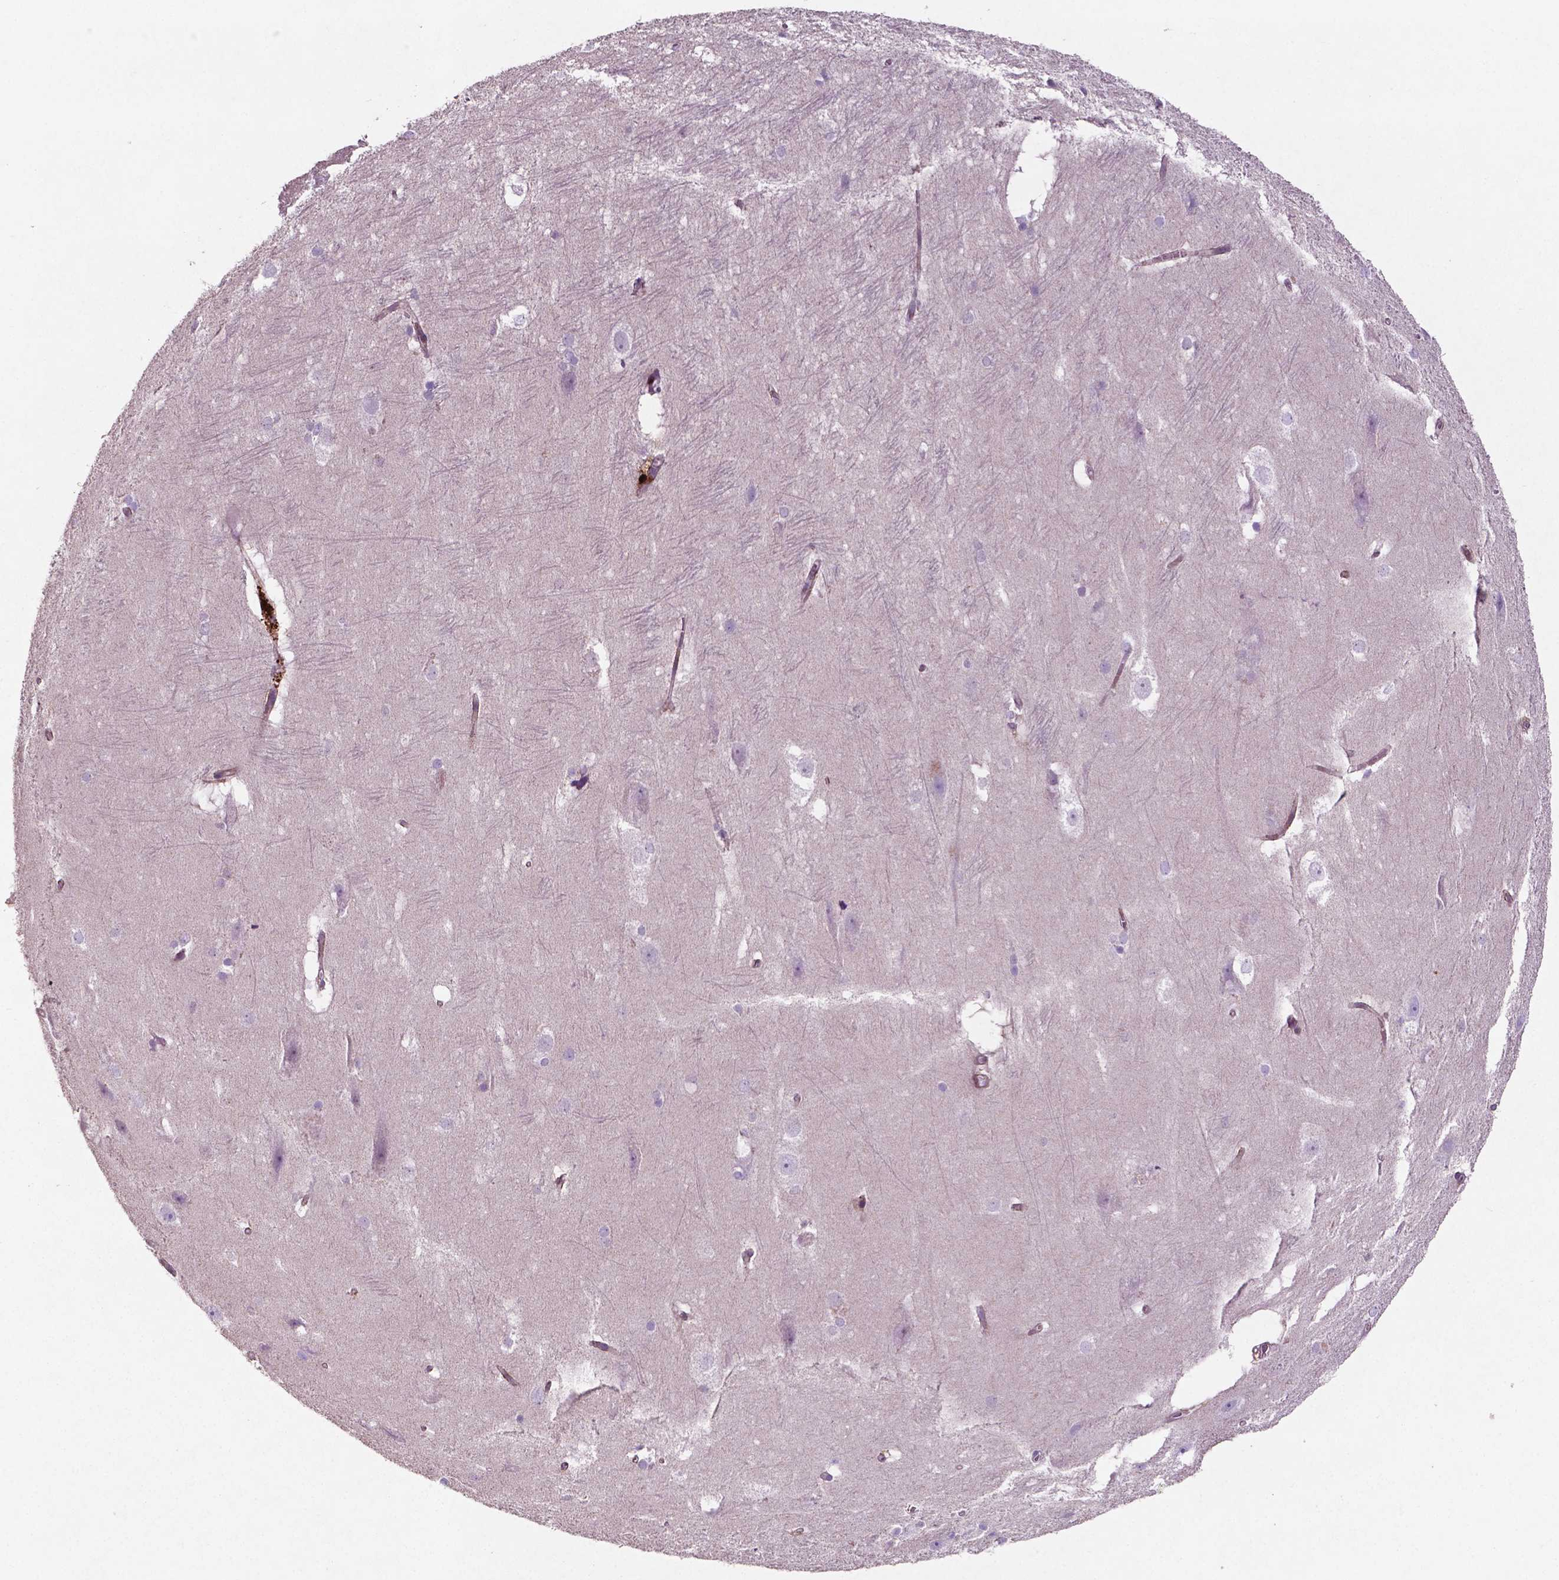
{"staining": {"intensity": "negative", "quantity": "none", "location": "none"}, "tissue": "hippocampus", "cell_type": "Glial cells", "image_type": "normal", "snomed": [{"axis": "morphology", "description": "Normal tissue, NOS"}, {"axis": "topography", "description": "Cerebral cortex"}, {"axis": "topography", "description": "Hippocampus"}], "caption": "There is no significant expression in glial cells of hippocampus. (DAB (3,3'-diaminobenzidine) immunohistochemistry, high magnification).", "gene": "BMP4", "patient": {"sex": "female", "age": 19}}